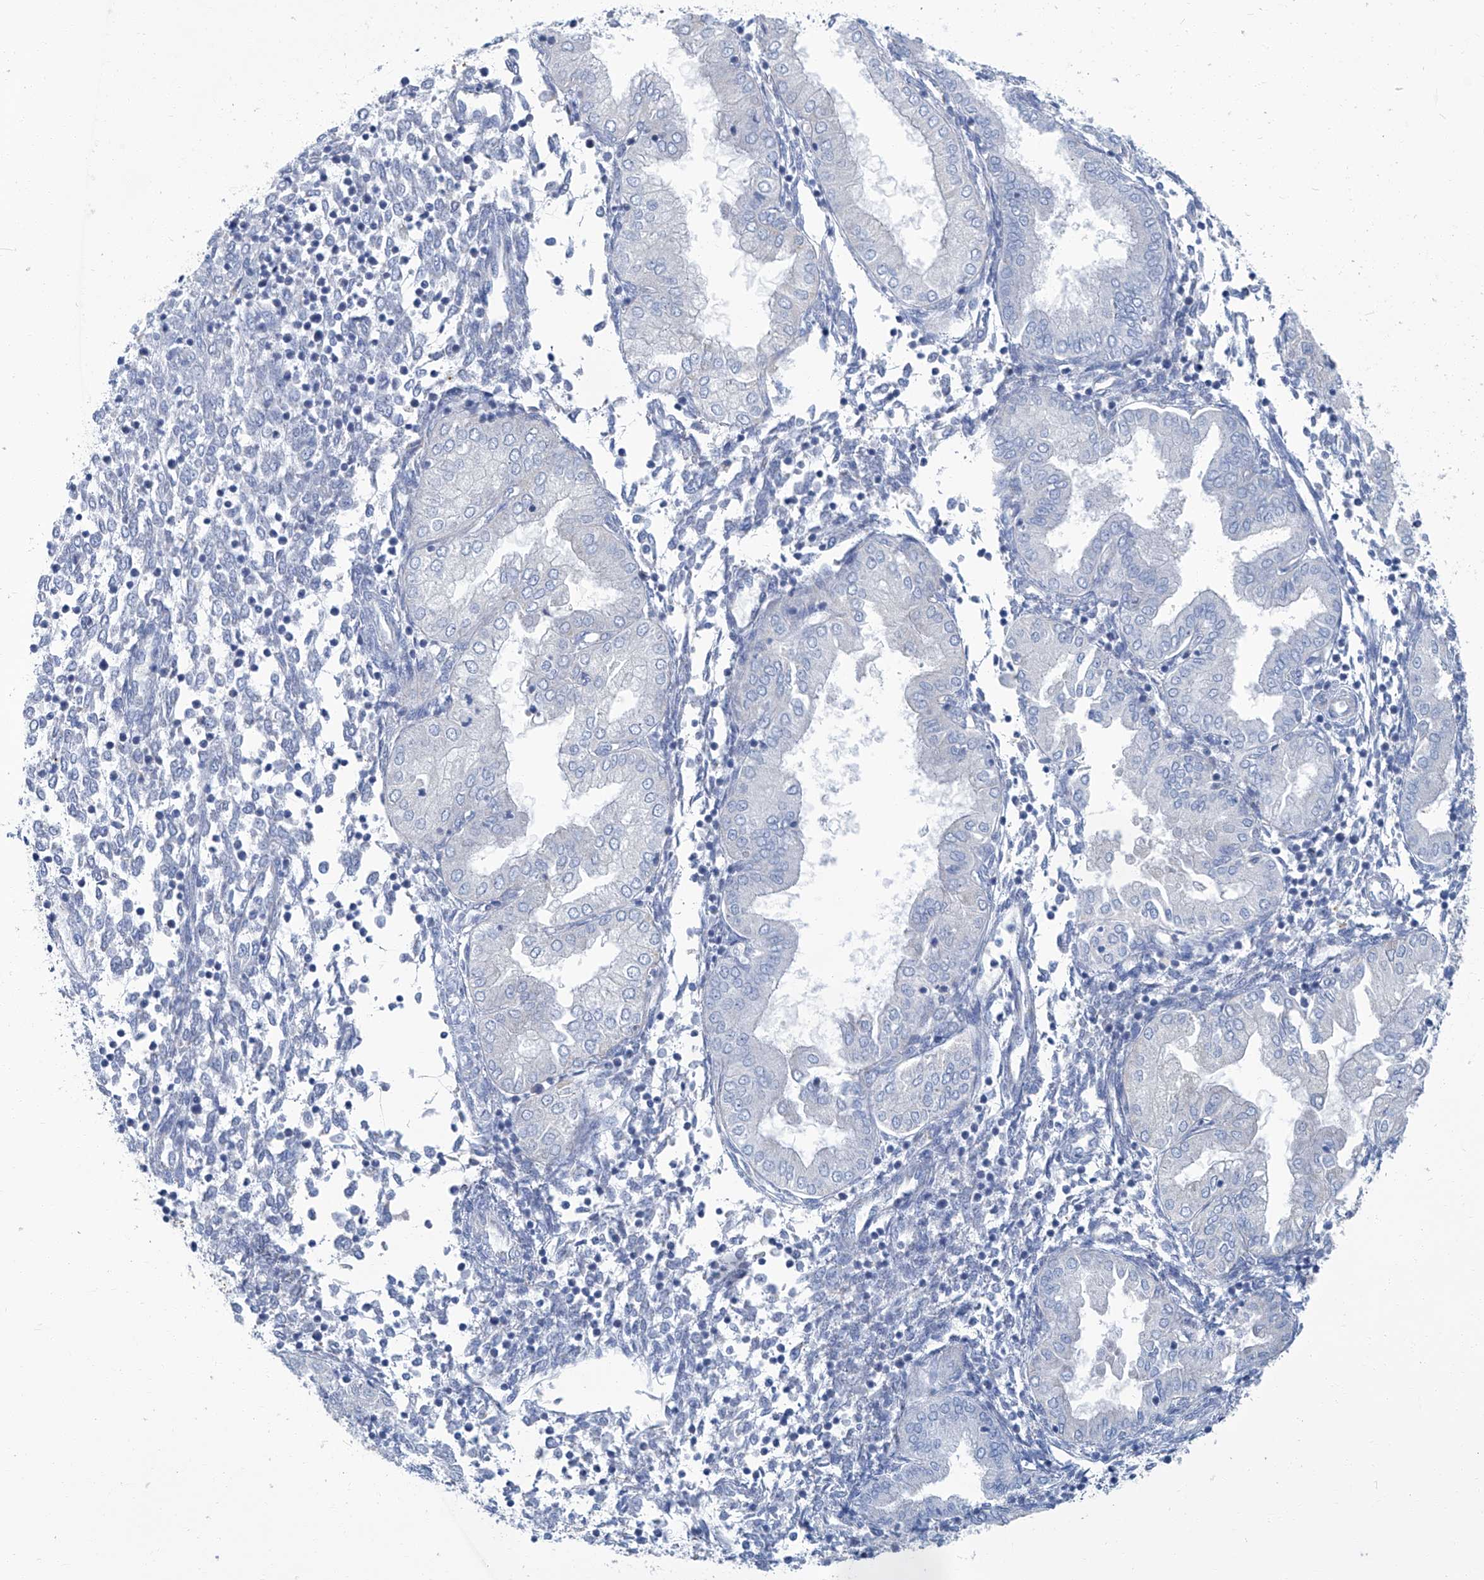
{"staining": {"intensity": "negative", "quantity": "none", "location": "none"}, "tissue": "endometrium", "cell_type": "Cells in endometrial stroma", "image_type": "normal", "snomed": [{"axis": "morphology", "description": "Normal tissue, NOS"}, {"axis": "topography", "description": "Endometrium"}], "caption": "Immunohistochemistry image of unremarkable endometrium: human endometrium stained with DAB (3,3'-diaminobenzidine) displays no significant protein positivity in cells in endometrial stroma.", "gene": "PFKL", "patient": {"sex": "female", "age": 53}}